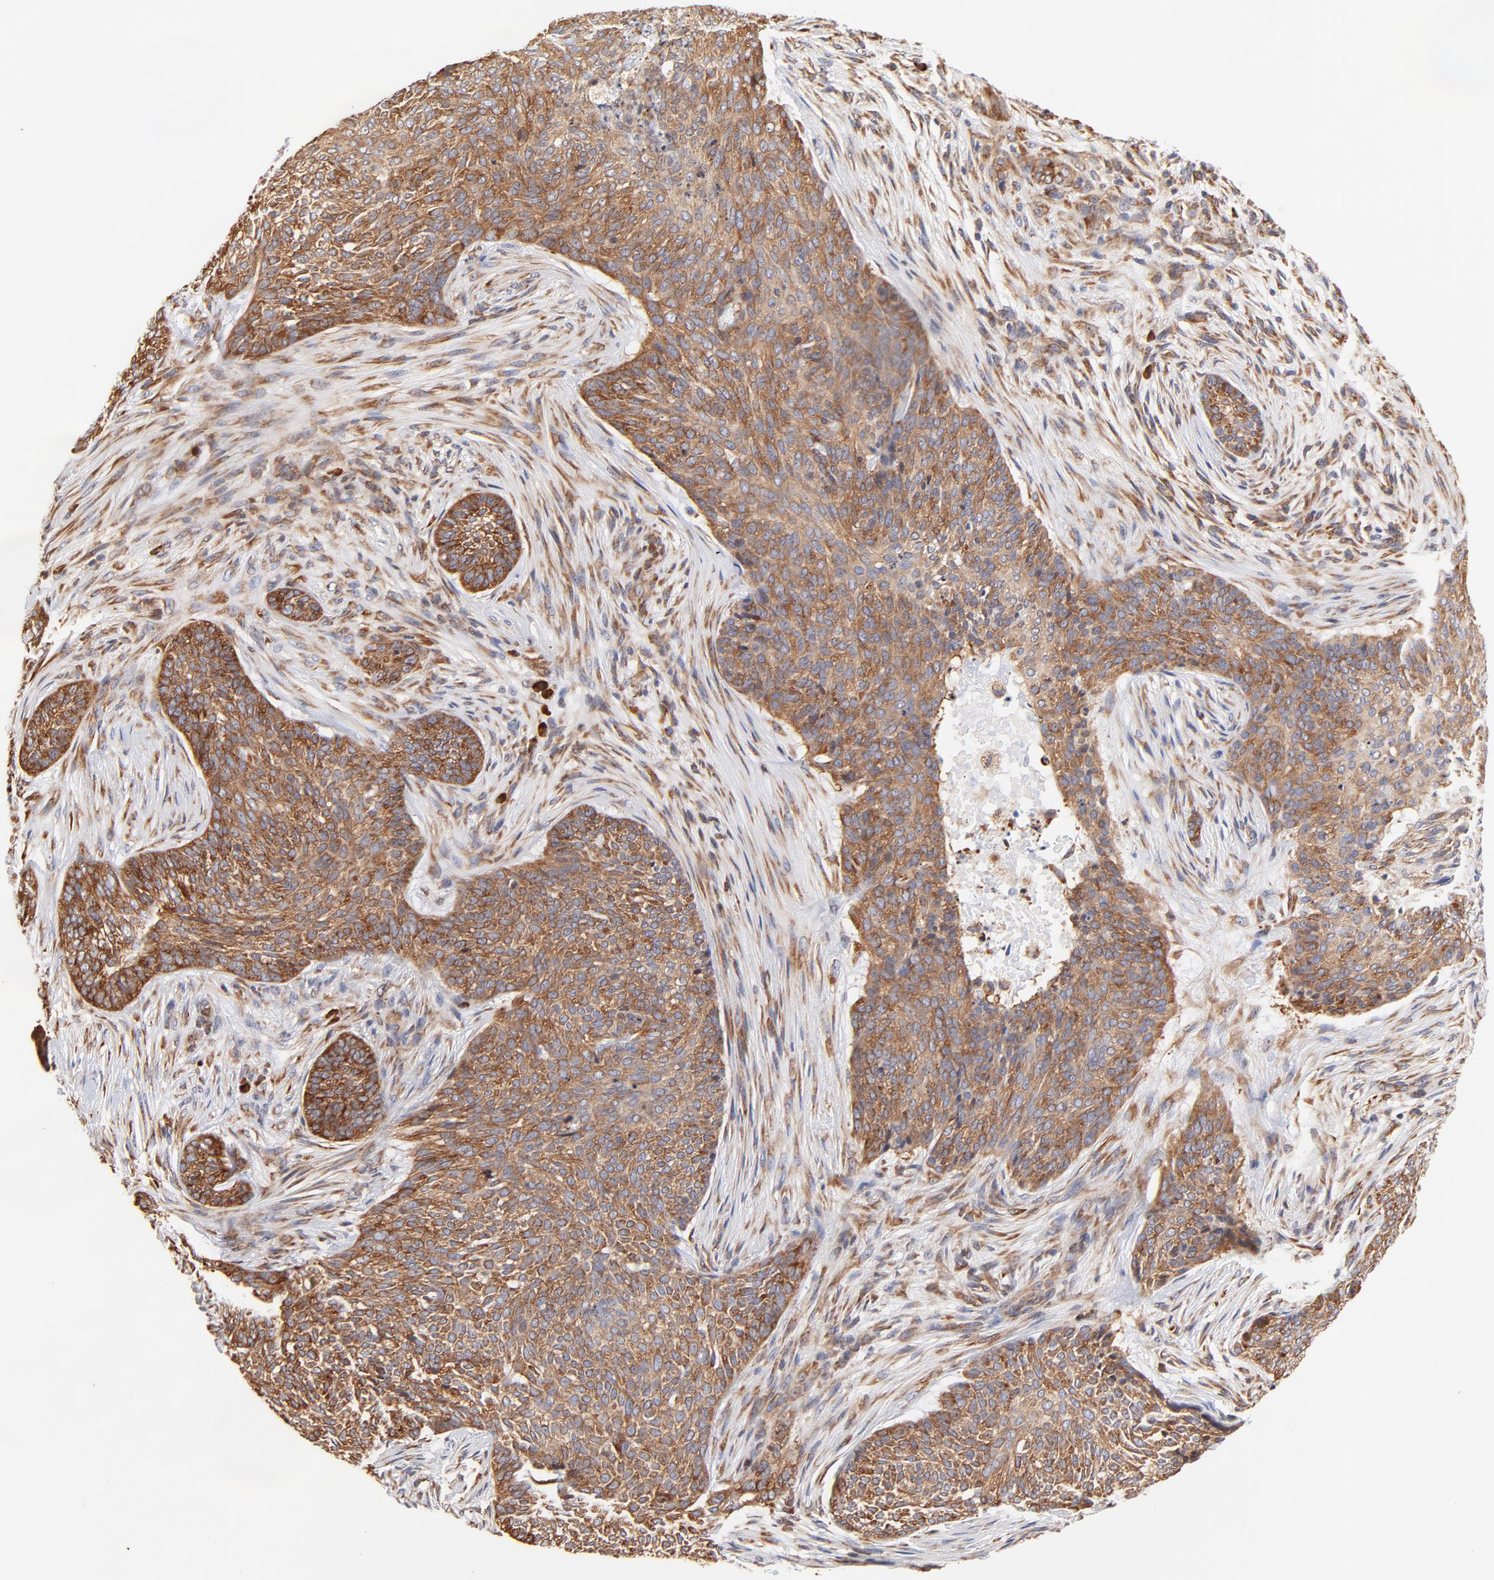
{"staining": {"intensity": "strong", "quantity": ">75%", "location": "cytoplasmic/membranous"}, "tissue": "skin cancer", "cell_type": "Tumor cells", "image_type": "cancer", "snomed": [{"axis": "morphology", "description": "Basal cell carcinoma"}, {"axis": "topography", "description": "Skin"}], "caption": "Human skin basal cell carcinoma stained for a protein (brown) exhibits strong cytoplasmic/membranous positive staining in approximately >75% of tumor cells.", "gene": "RPL27", "patient": {"sex": "male", "age": 91}}